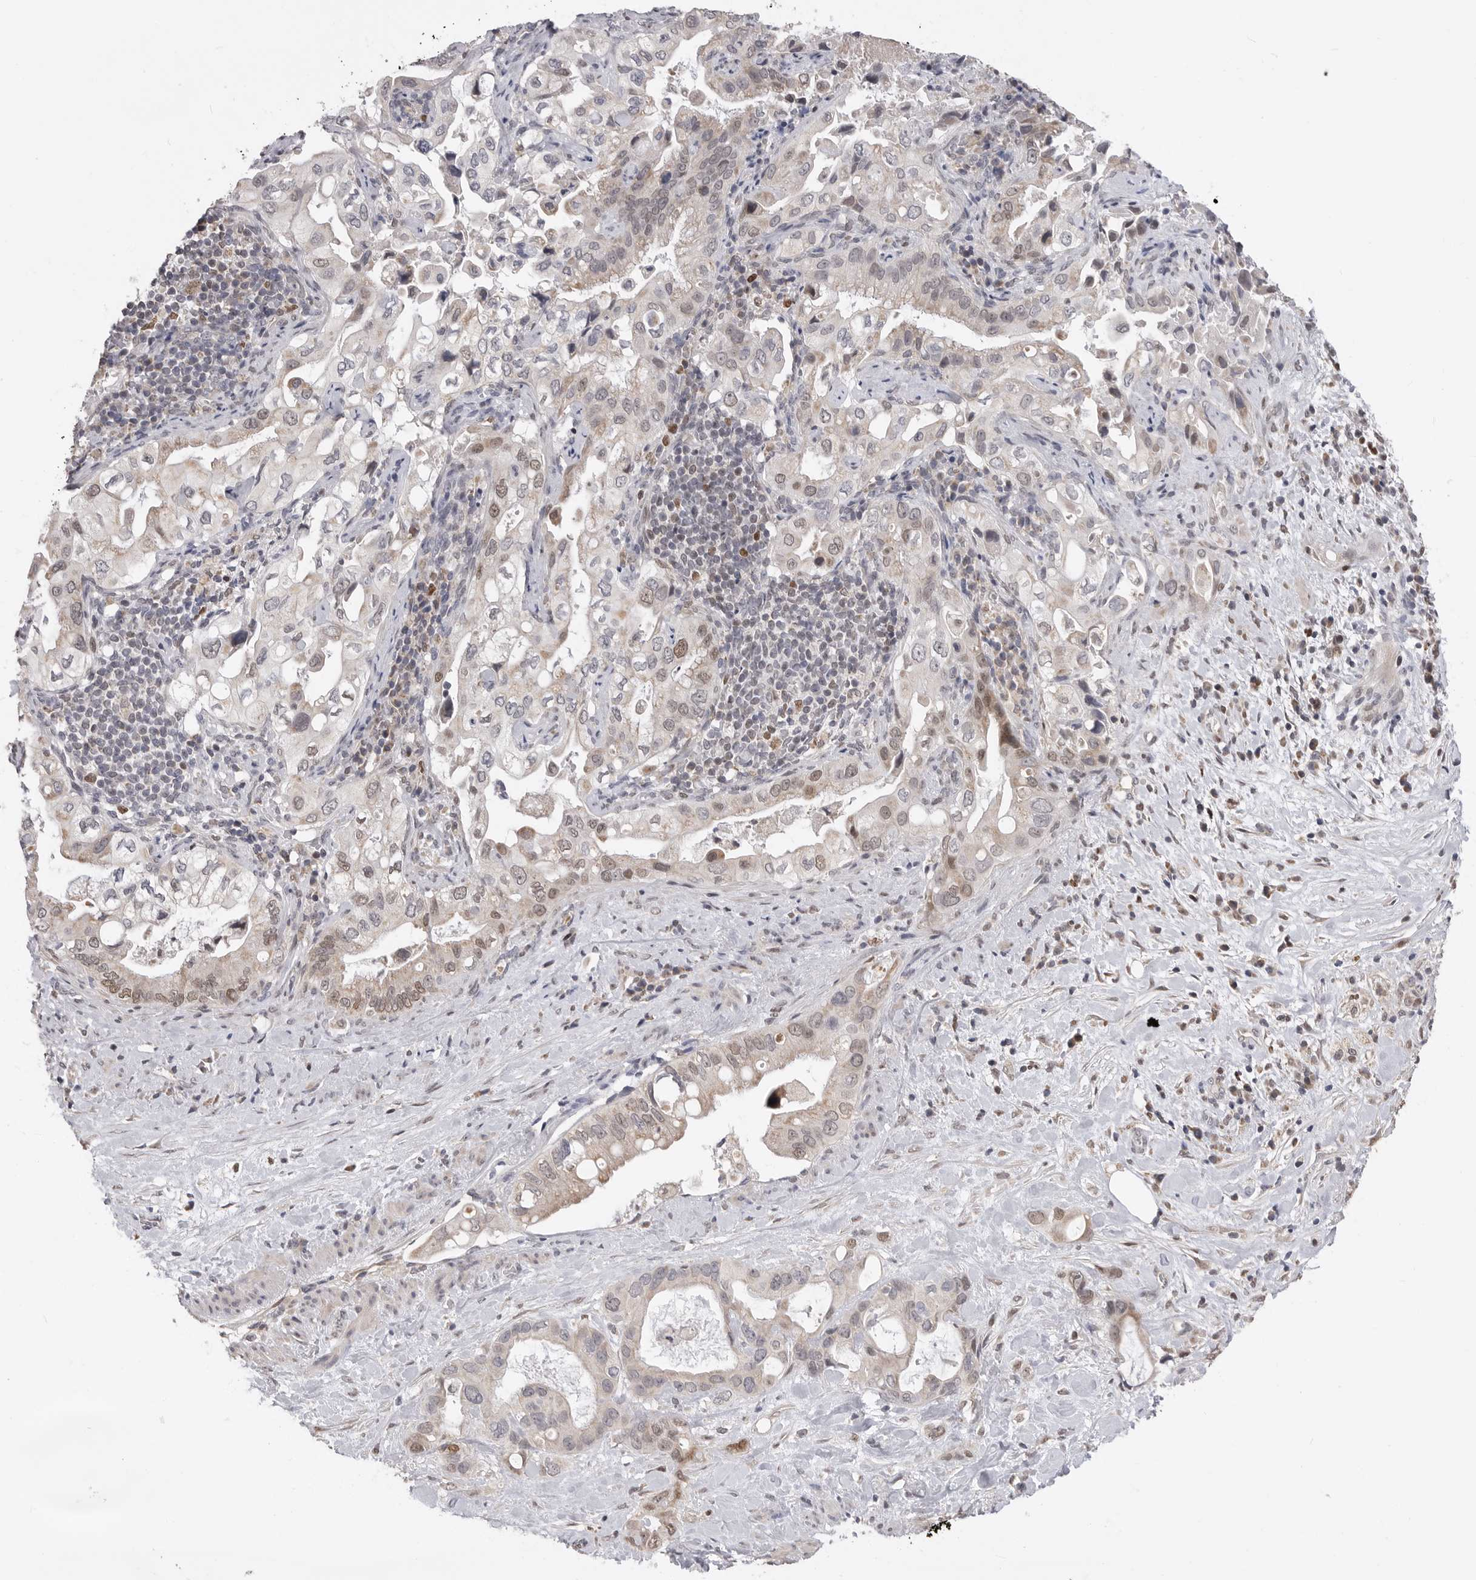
{"staining": {"intensity": "weak", "quantity": ">75%", "location": "cytoplasmic/membranous,nuclear"}, "tissue": "pancreatic cancer", "cell_type": "Tumor cells", "image_type": "cancer", "snomed": [{"axis": "morphology", "description": "Inflammation, NOS"}, {"axis": "morphology", "description": "Adenocarcinoma, NOS"}, {"axis": "topography", "description": "Pancreas"}], "caption": "Immunohistochemical staining of adenocarcinoma (pancreatic) displays low levels of weak cytoplasmic/membranous and nuclear staining in about >75% of tumor cells. The staining was performed using DAB (3,3'-diaminobenzidine) to visualize the protein expression in brown, while the nuclei were stained in blue with hematoxylin (Magnification: 20x).", "gene": "SMARCC1", "patient": {"sex": "female", "age": 56}}